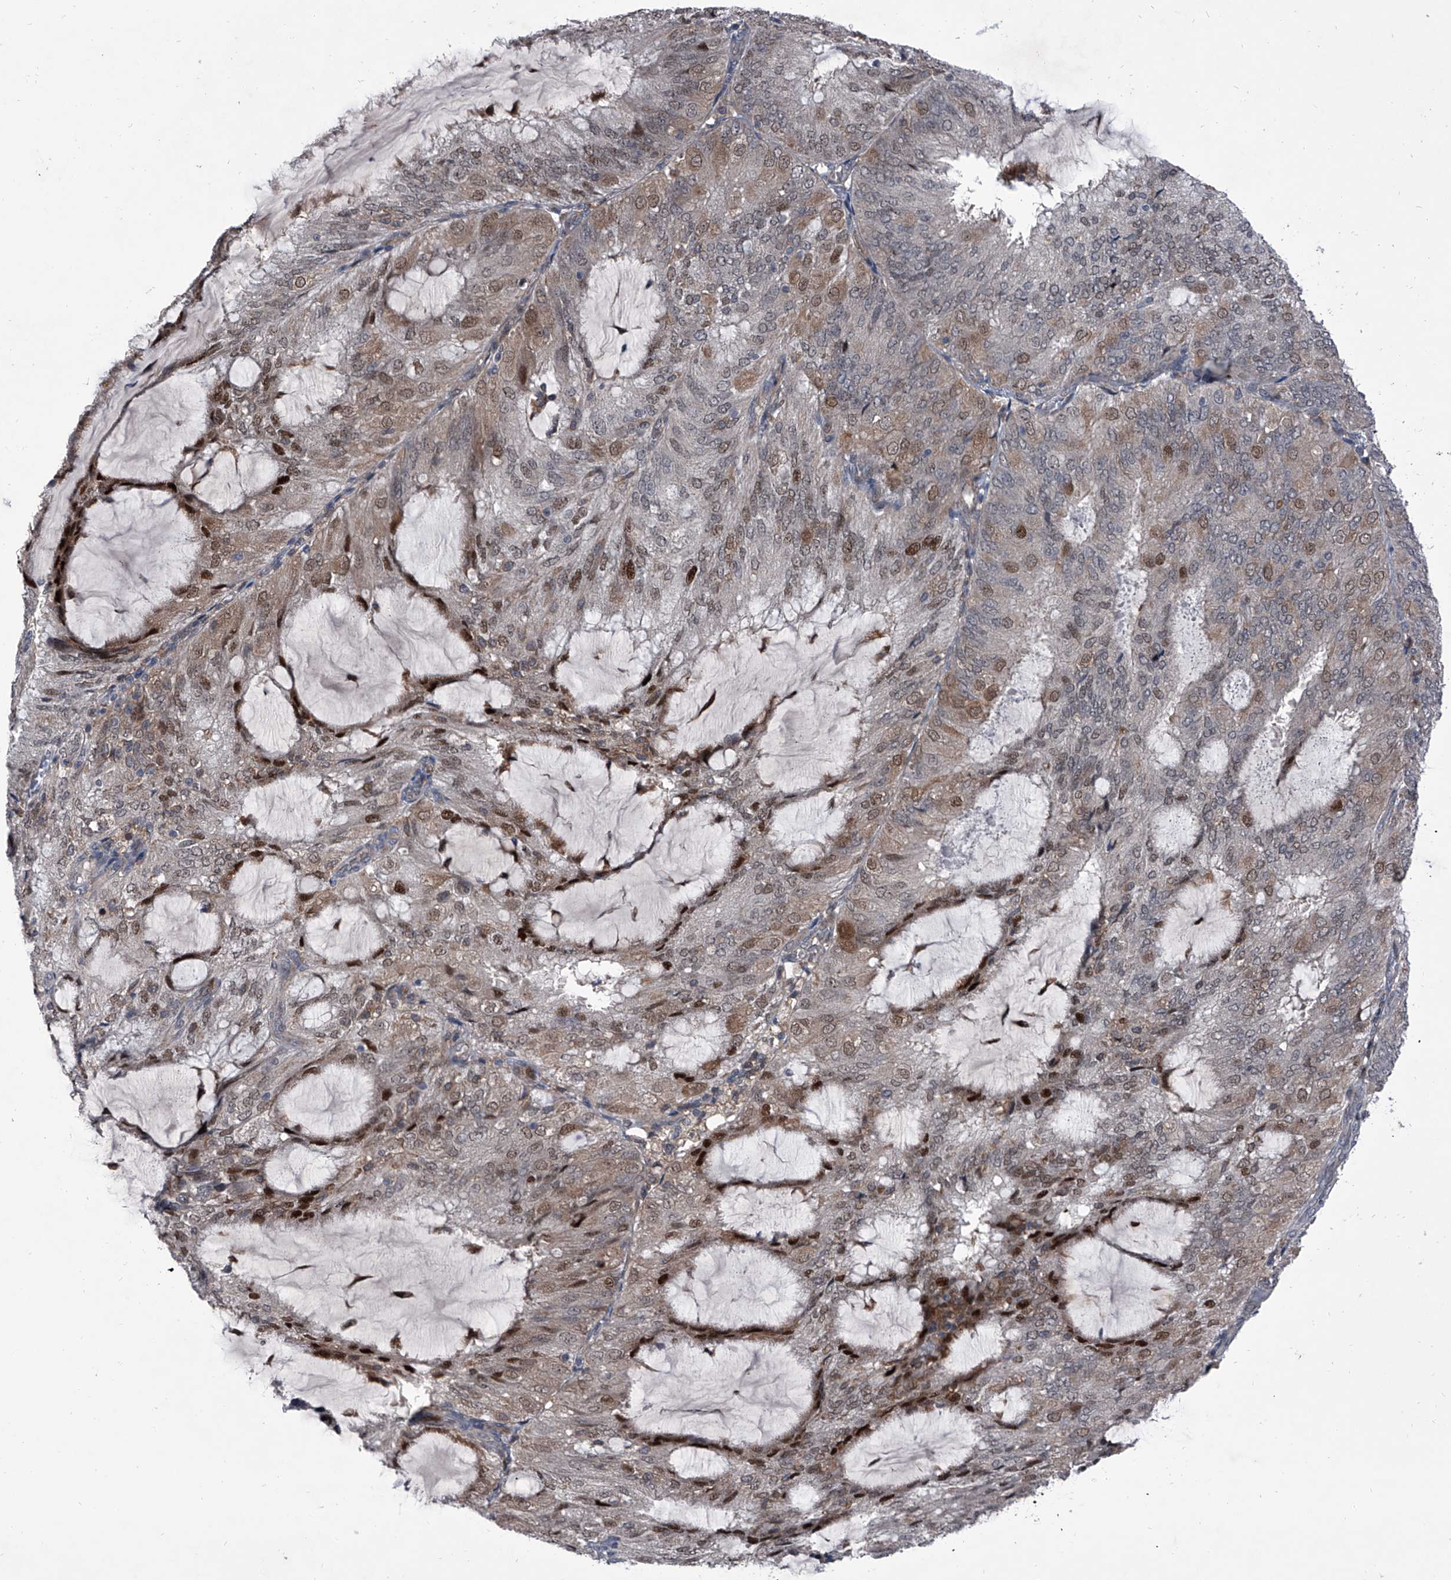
{"staining": {"intensity": "moderate", "quantity": "<25%", "location": "cytoplasmic/membranous,nuclear"}, "tissue": "endometrial cancer", "cell_type": "Tumor cells", "image_type": "cancer", "snomed": [{"axis": "morphology", "description": "Adenocarcinoma, NOS"}, {"axis": "topography", "description": "Endometrium"}], "caption": "High-magnification brightfield microscopy of endometrial cancer stained with DAB (brown) and counterstained with hematoxylin (blue). tumor cells exhibit moderate cytoplasmic/membranous and nuclear positivity is appreciated in approximately<25% of cells.", "gene": "ELK4", "patient": {"sex": "female", "age": 81}}